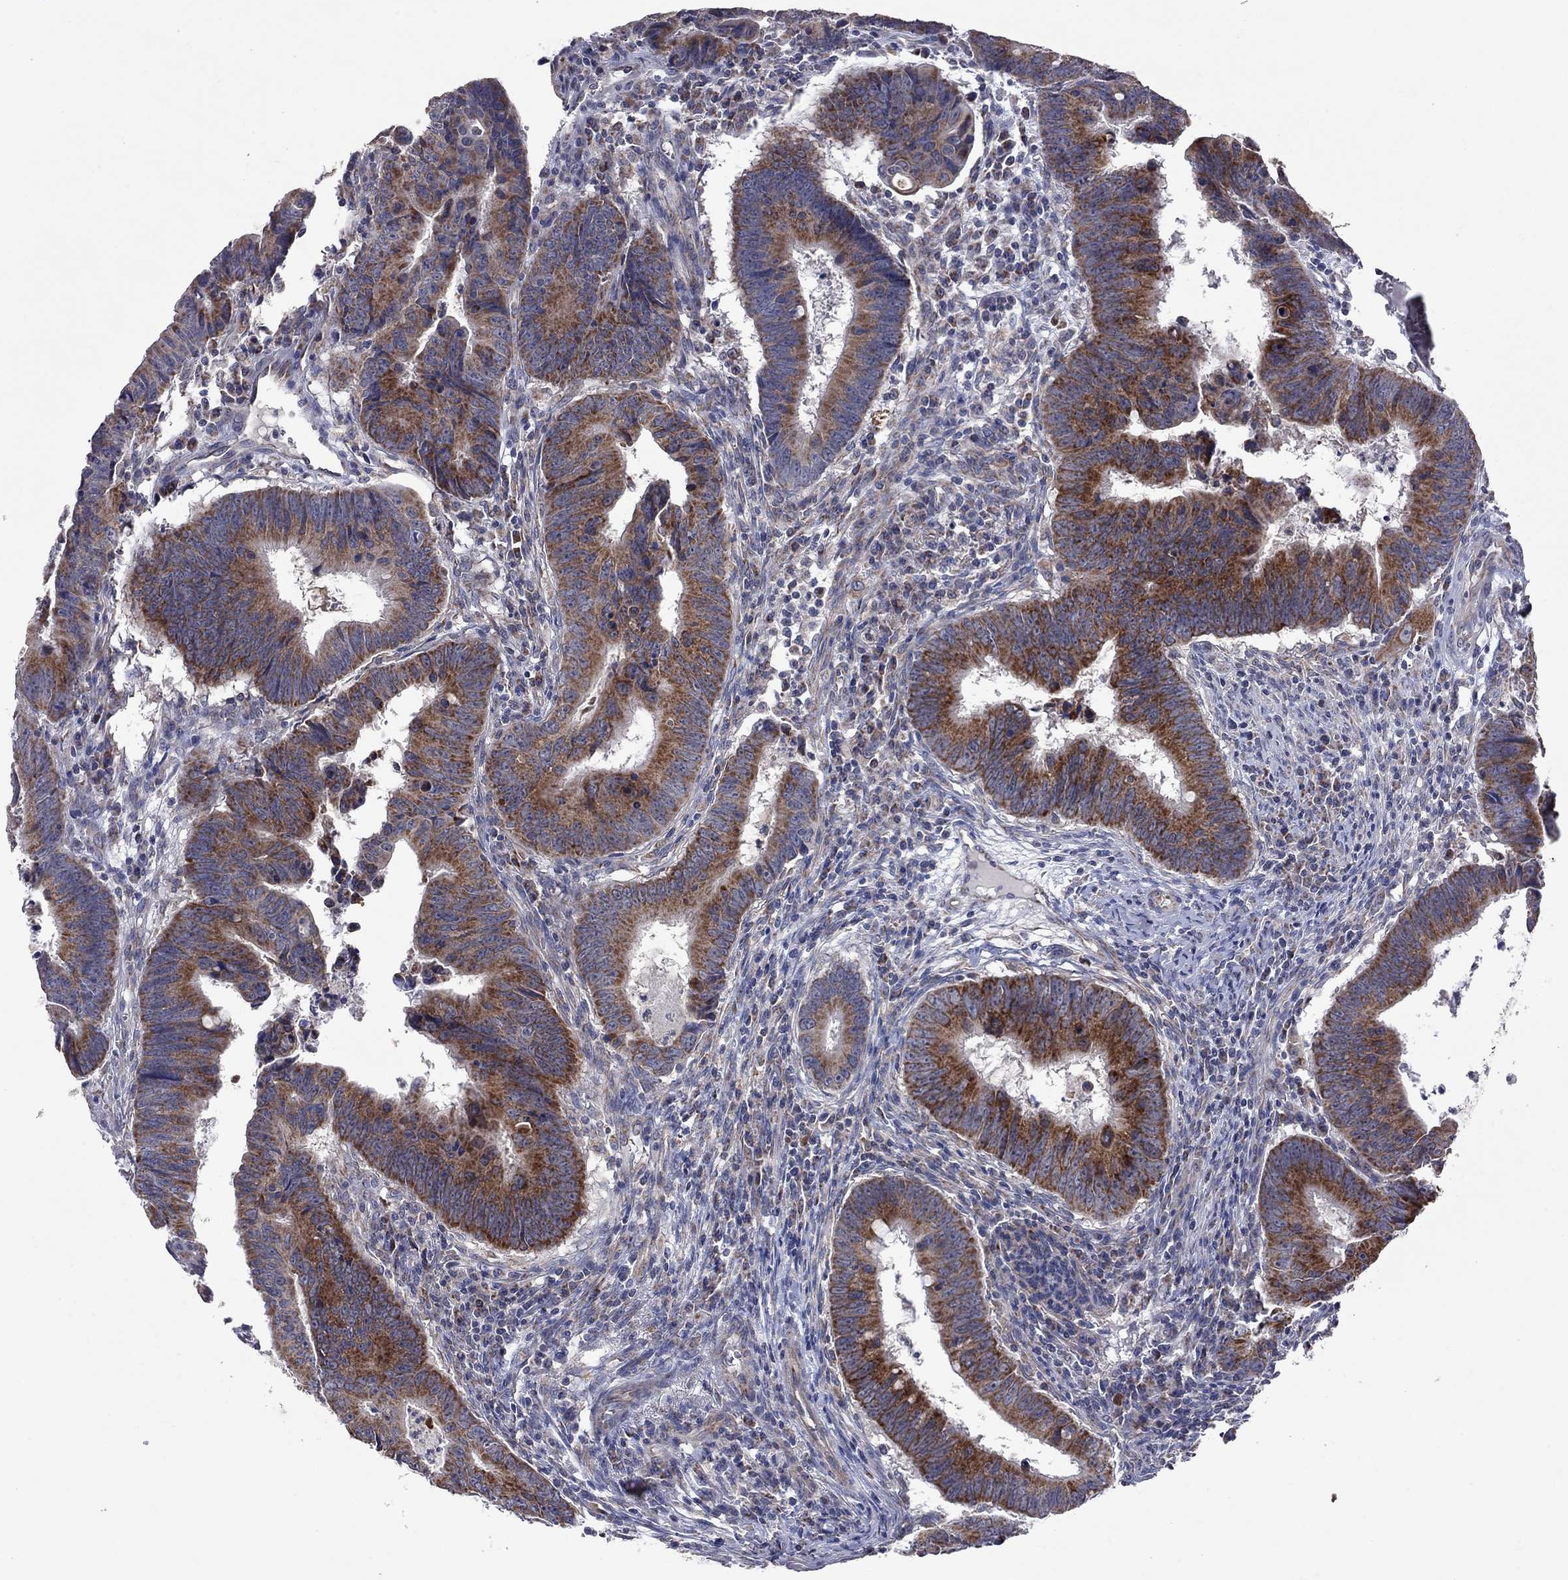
{"staining": {"intensity": "strong", "quantity": ">75%", "location": "cytoplasmic/membranous"}, "tissue": "colorectal cancer", "cell_type": "Tumor cells", "image_type": "cancer", "snomed": [{"axis": "morphology", "description": "Adenocarcinoma, NOS"}, {"axis": "topography", "description": "Colon"}], "caption": "About >75% of tumor cells in human adenocarcinoma (colorectal) reveal strong cytoplasmic/membranous protein staining as visualized by brown immunohistochemical staining.", "gene": "NDUFB1", "patient": {"sex": "female", "age": 87}}